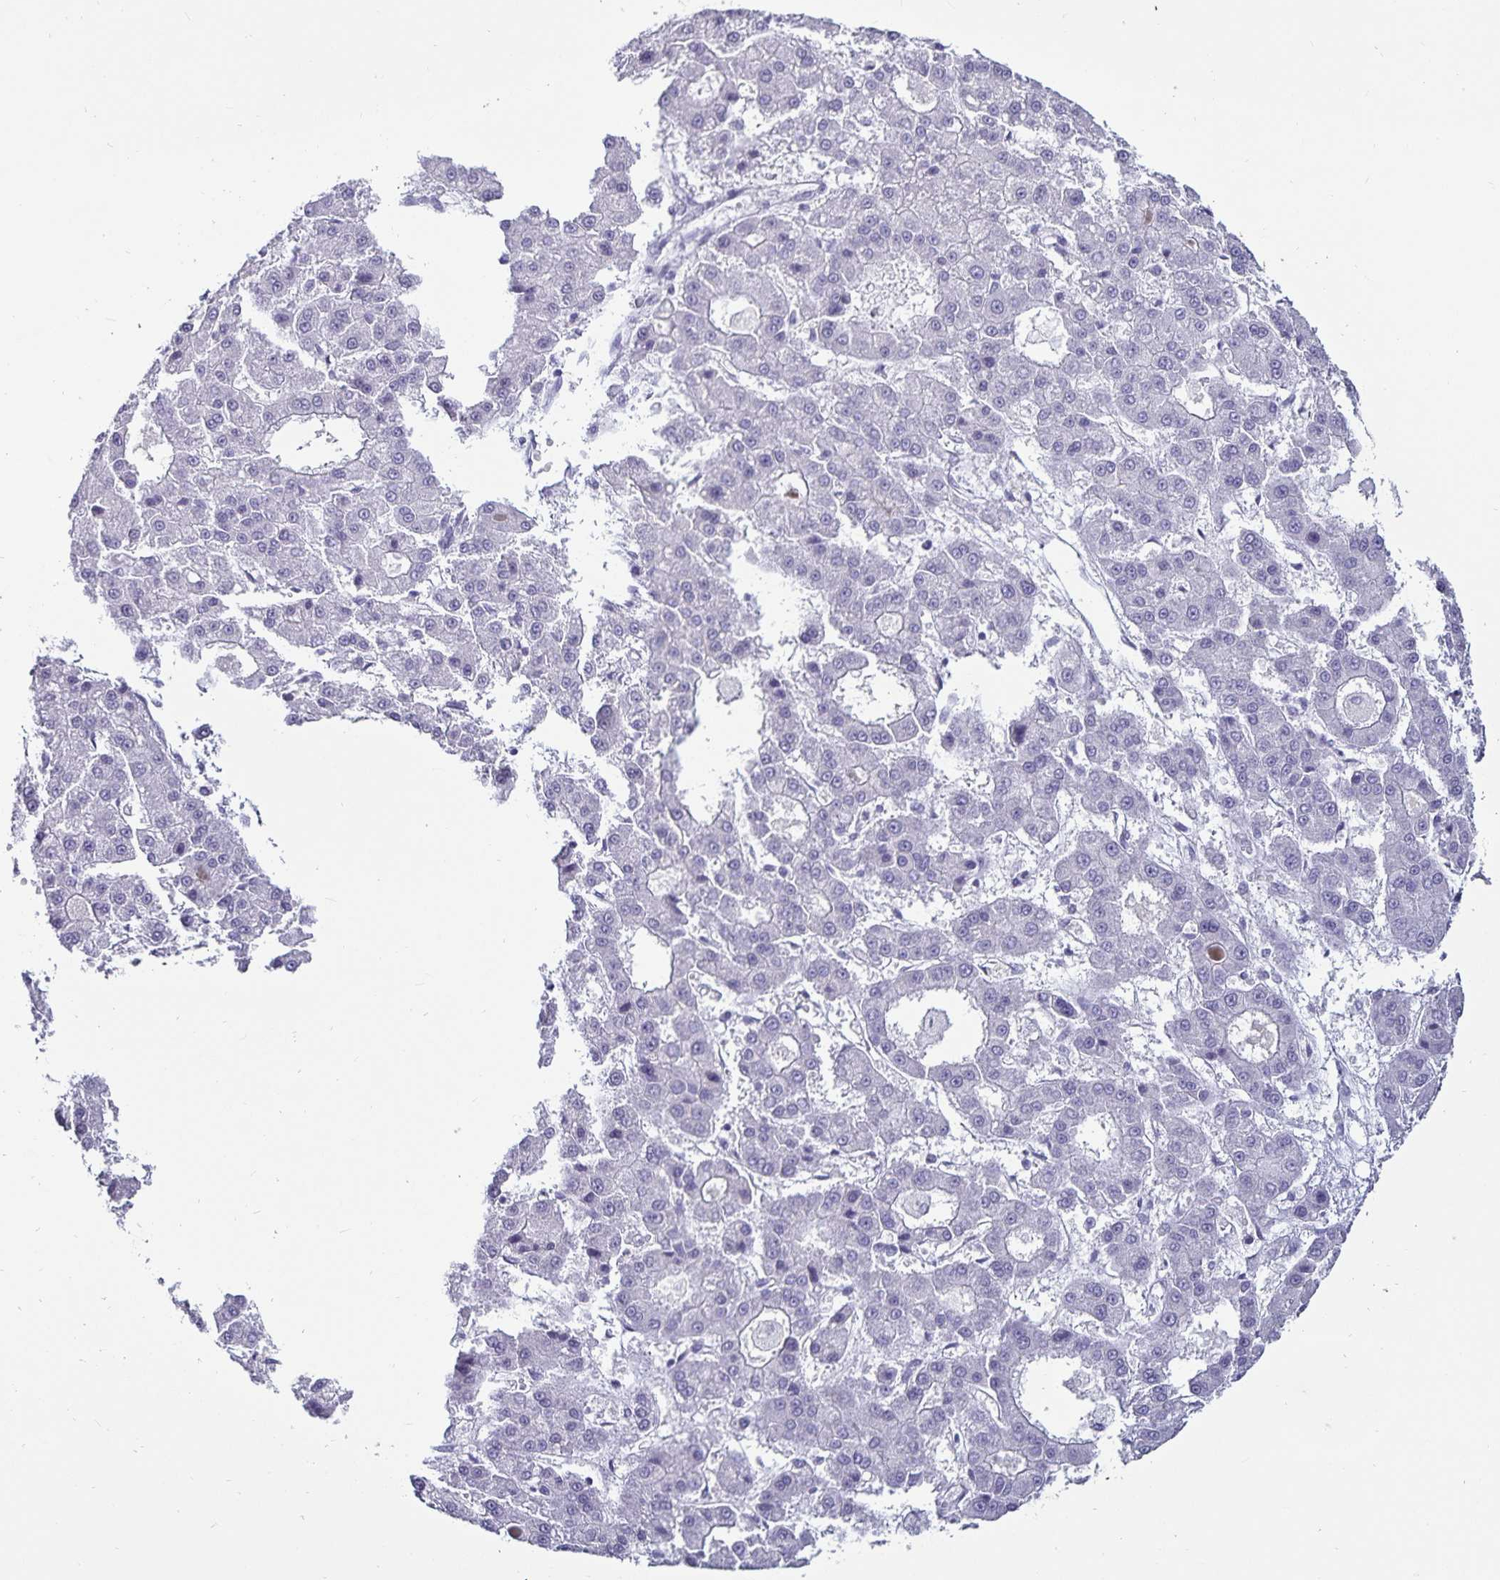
{"staining": {"intensity": "negative", "quantity": "none", "location": "none"}, "tissue": "liver cancer", "cell_type": "Tumor cells", "image_type": "cancer", "snomed": [{"axis": "morphology", "description": "Carcinoma, Hepatocellular, NOS"}, {"axis": "topography", "description": "Liver"}], "caption": "IHC histopathology image of human liver cancer (hepatocellular carcinoma) stained for a protein (brown), which displays no expression in tumor cells. (Stains: DAB immunohistochemistry (IHC) with hematoxylin counter stain, Microscopy: brightfield microscopy at high magnification).", "gene": "DEFA6", "patient": {"sex": "male", "age": 70}}